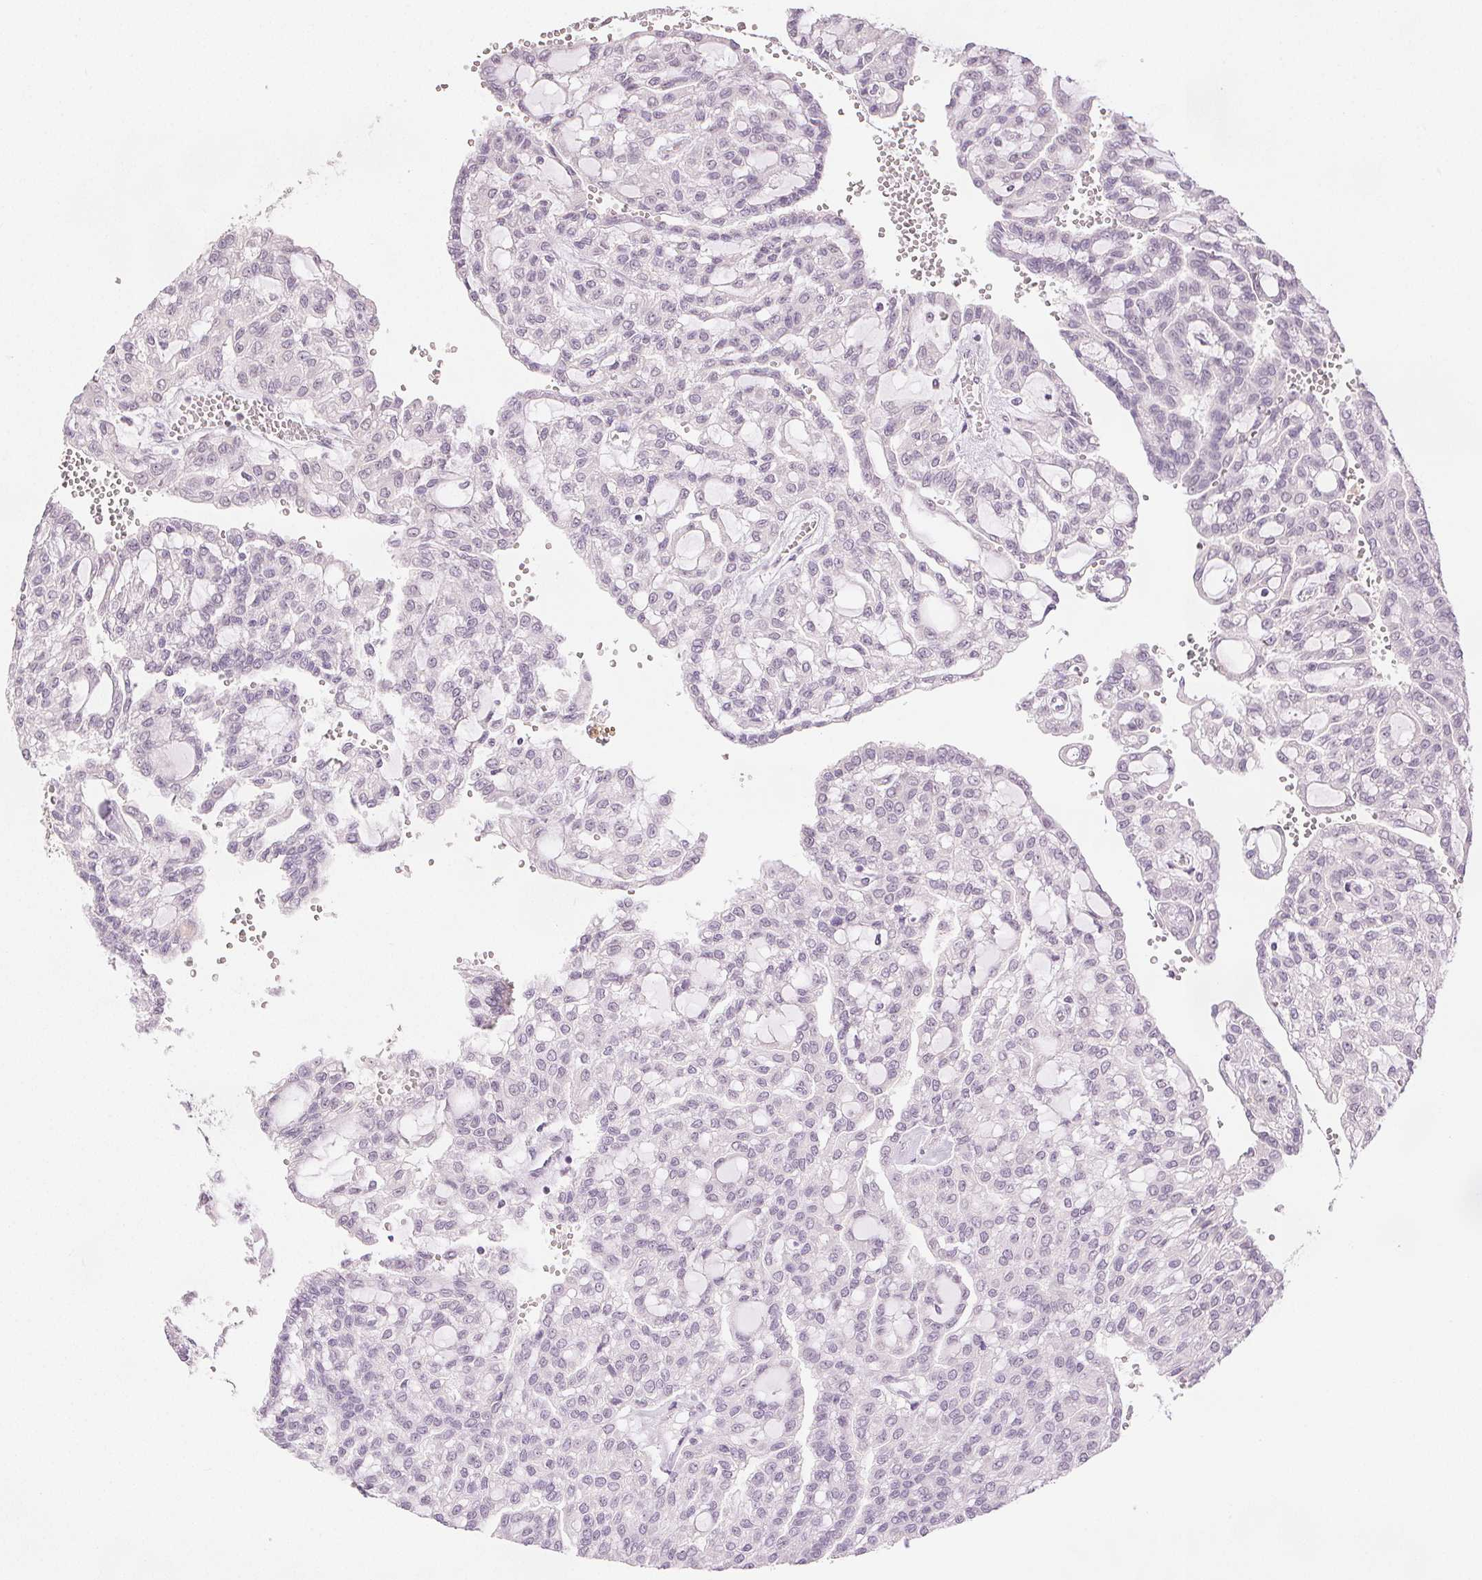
{"staining": {"intensity": "negative", "quantity": "none", "location": "none"}, "tissue": "renal cancer", "cell_type": "Tumor cells", "image_type": "cancer", "snomed": [{"axis": "morphology", "description": "Adenocarcinoma, NOS"}, {"axis": "topography", "description": "Kidney"}], "caption": "A photomicrograph of renal adenocarcinoma stained for a protein exhibits no brown staining in tumor cells.", "gene": "SCGN", "patient": {"sex": "male", "age": 63}}